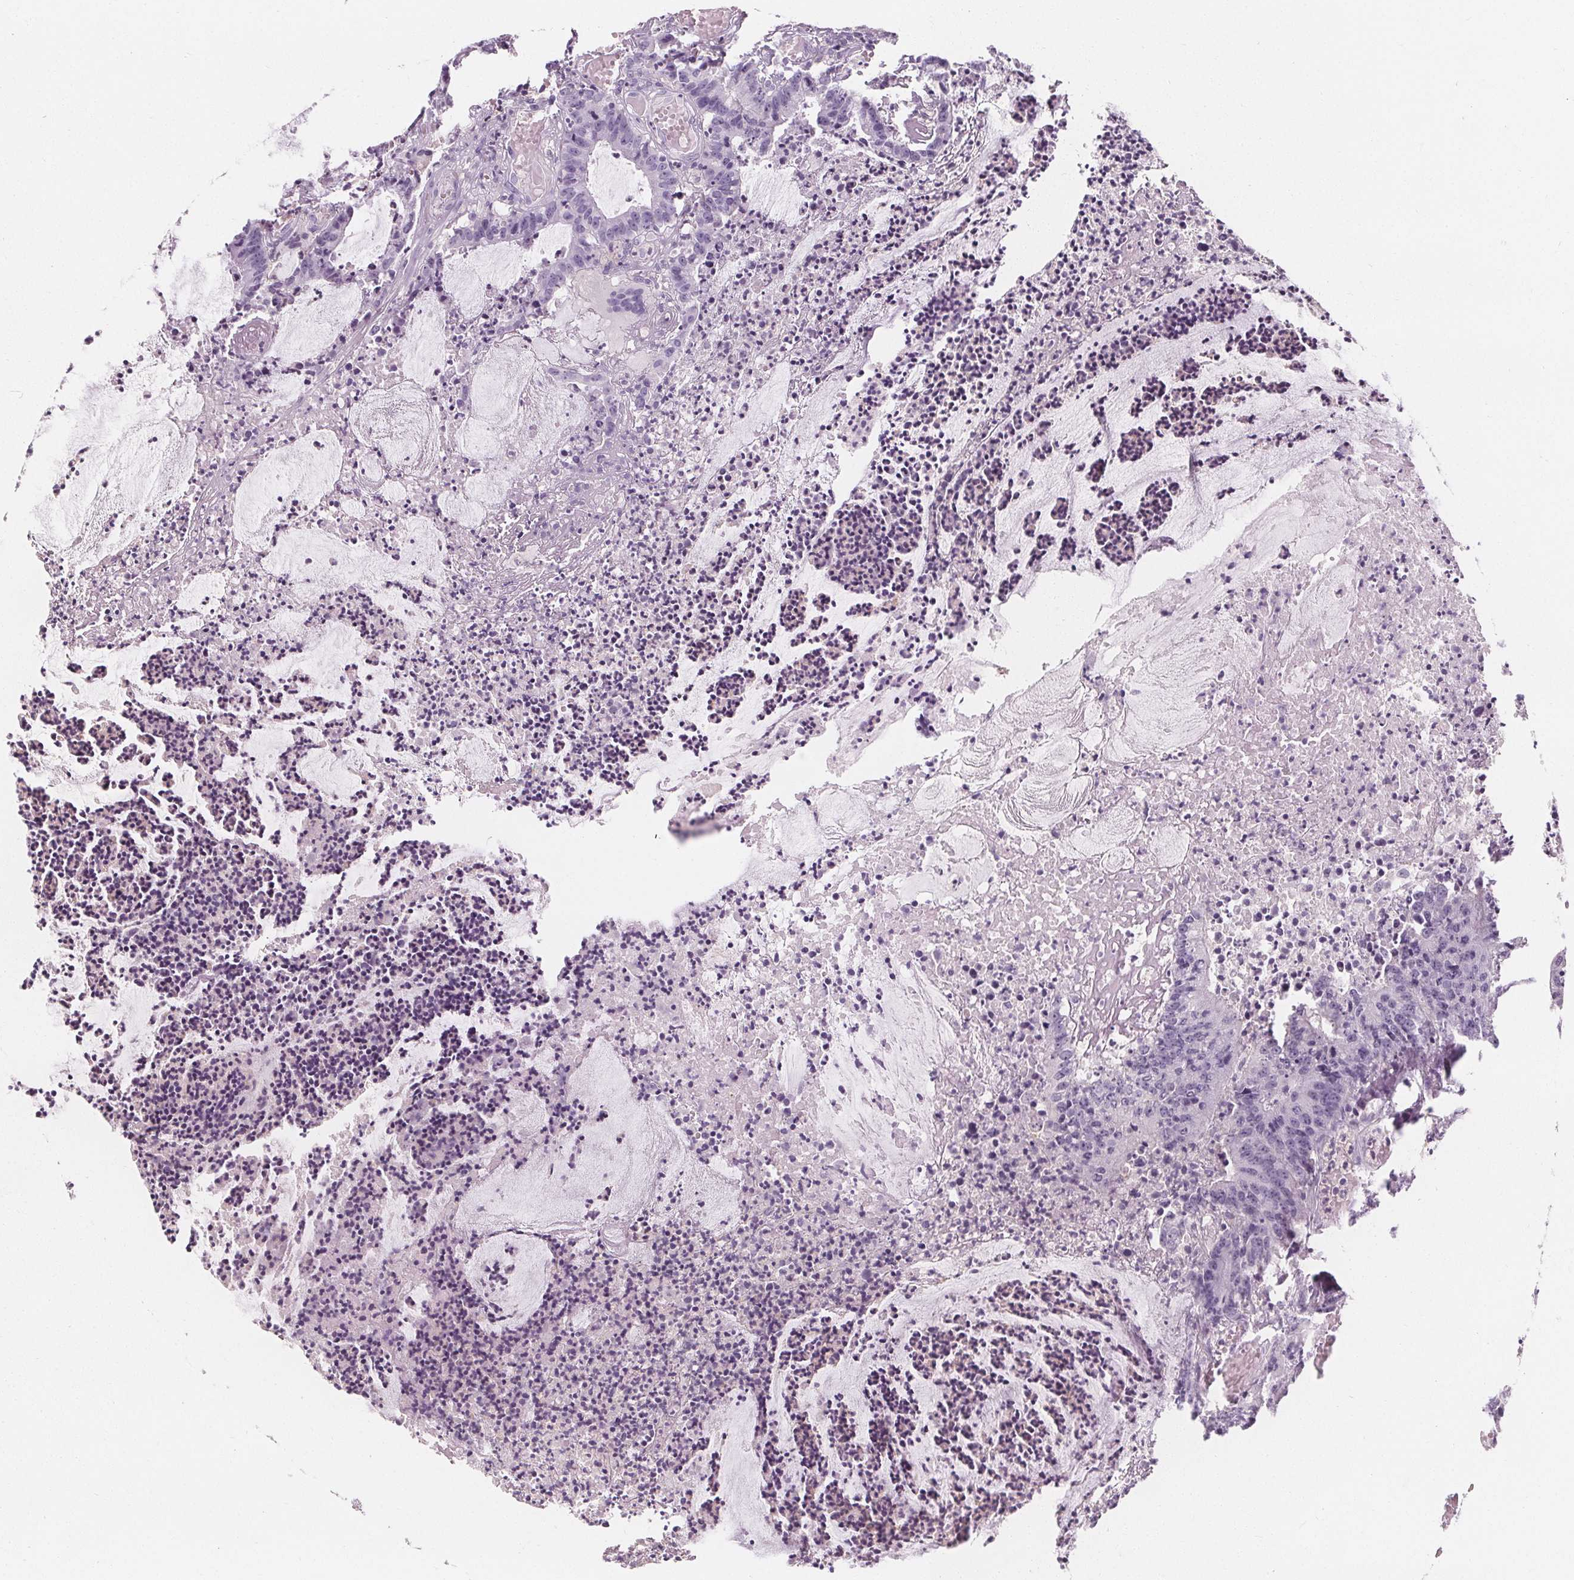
{"staining": {"intensity": "negative", "quantity": "none", "location": "none"}, "tissue": "colorectal cancer", "cell_type": "Tumor cells", "image_type": "cancer", "snomed": [{"axis": "morphology", "description": "Adenocarcinoma, NOS"}, {"axis": "topography", "description": "Colon"}], "caption": "DAB (3,3'-diaminobenzidine) immunohistochemical staining of human colorectal cancer reveals no significant staining in tumor cells.", "gene": "UGP2", "patient": {"sex": "female", "age": 78}}